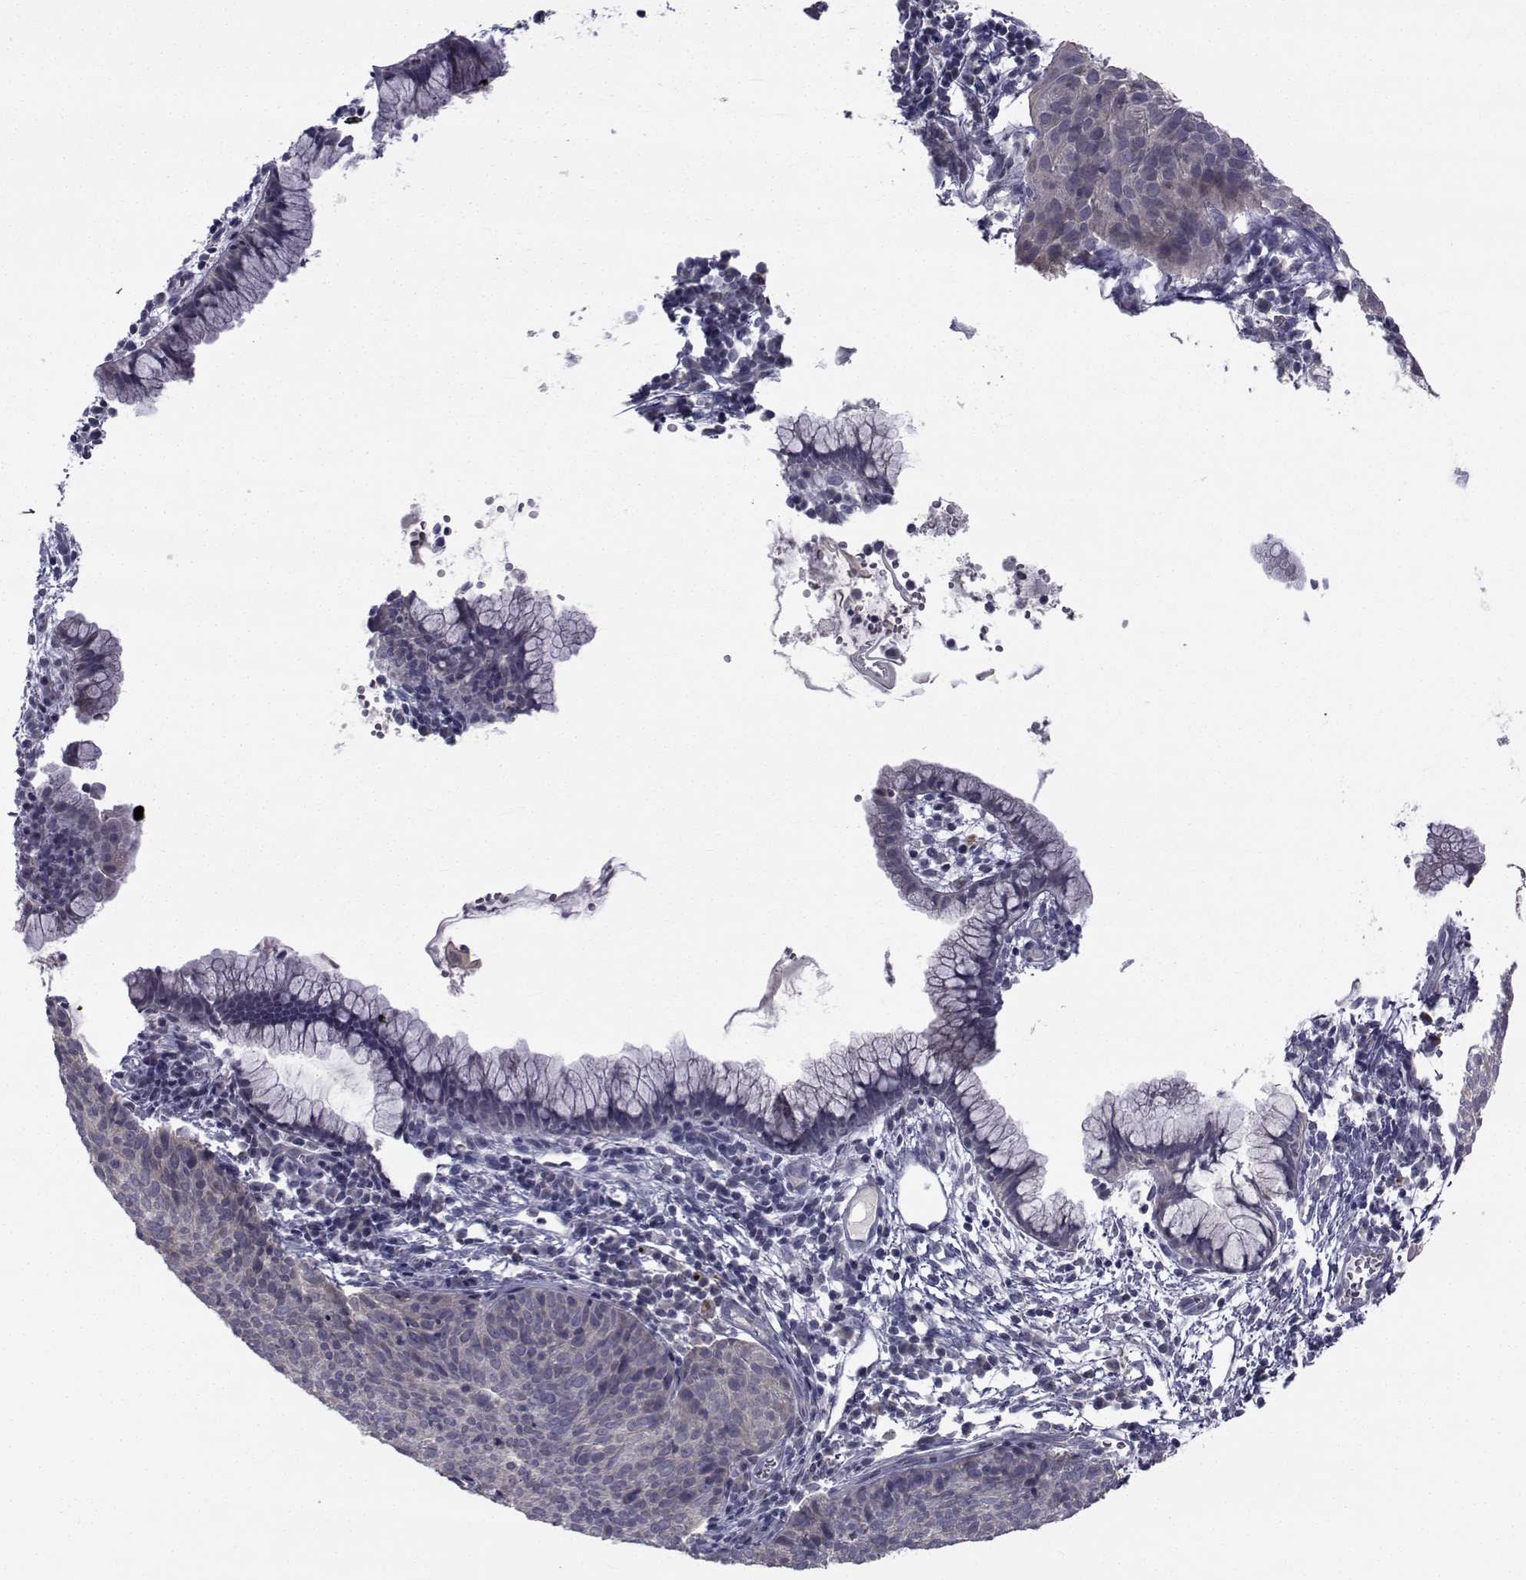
{"staining": {"intensity": "negative", "quantity": "none", "location": "none"}, "tissue": "cervical cancer", "cell_type": "Tumor cells", "image_type": "cancer", "snomed": [{"axis": "morphology", "description": "Squamous cell carcinoma, NOS"}, {"axis": "topography", "description": "Cervix"}], "caption": "DAB immunohistochemical staining of squamous cell carcinoma (cervical) displays no significant expression in tumor cells.", "gene": "ANGPT1", "patient": {"sex": "female", "age": 39}}